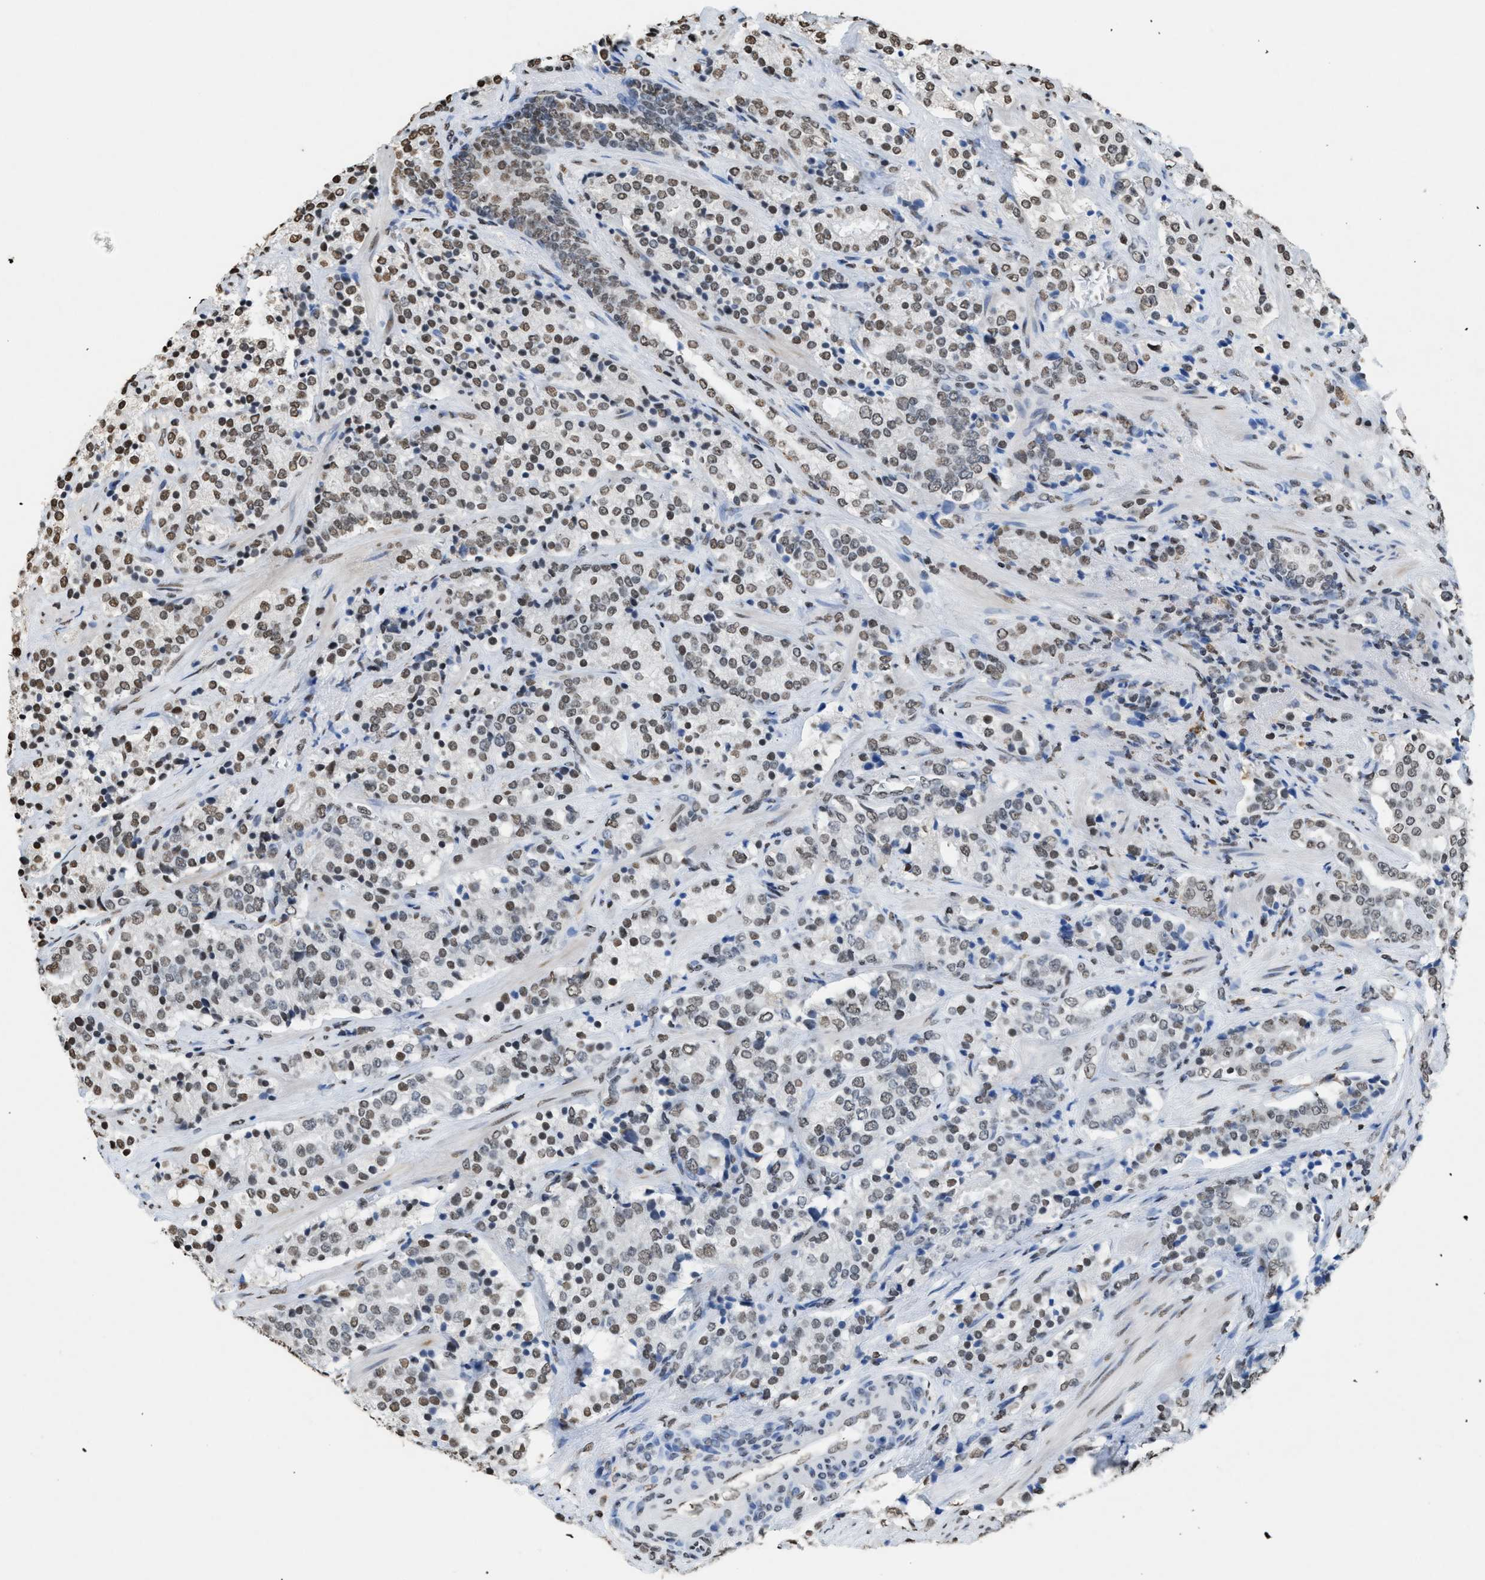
{"staining": {"intensity": "moderate", "quantity": "25%-75%", "location": "nuclear"}, "tissue": "prostate cancer", "cell_type": "Tumor cells", "image_type": "cancer", "snomed": [{"axis": "morphology", "description": "Adenocarcinoma, High grade"}, {"axis": "topography", "description": "Prostate"}], "caption": "Moderate nuclear positivity is present in approximately 25%-75% of tumor cells in high-grade adenocarcinoma (prostate). The staining is performed using DAB brown chromogen to label protein expression. The nuclei are counter-stained blue using hematoxylin.", "gene": "NUP88", "patient": {"sex": "male", "age": 71}}